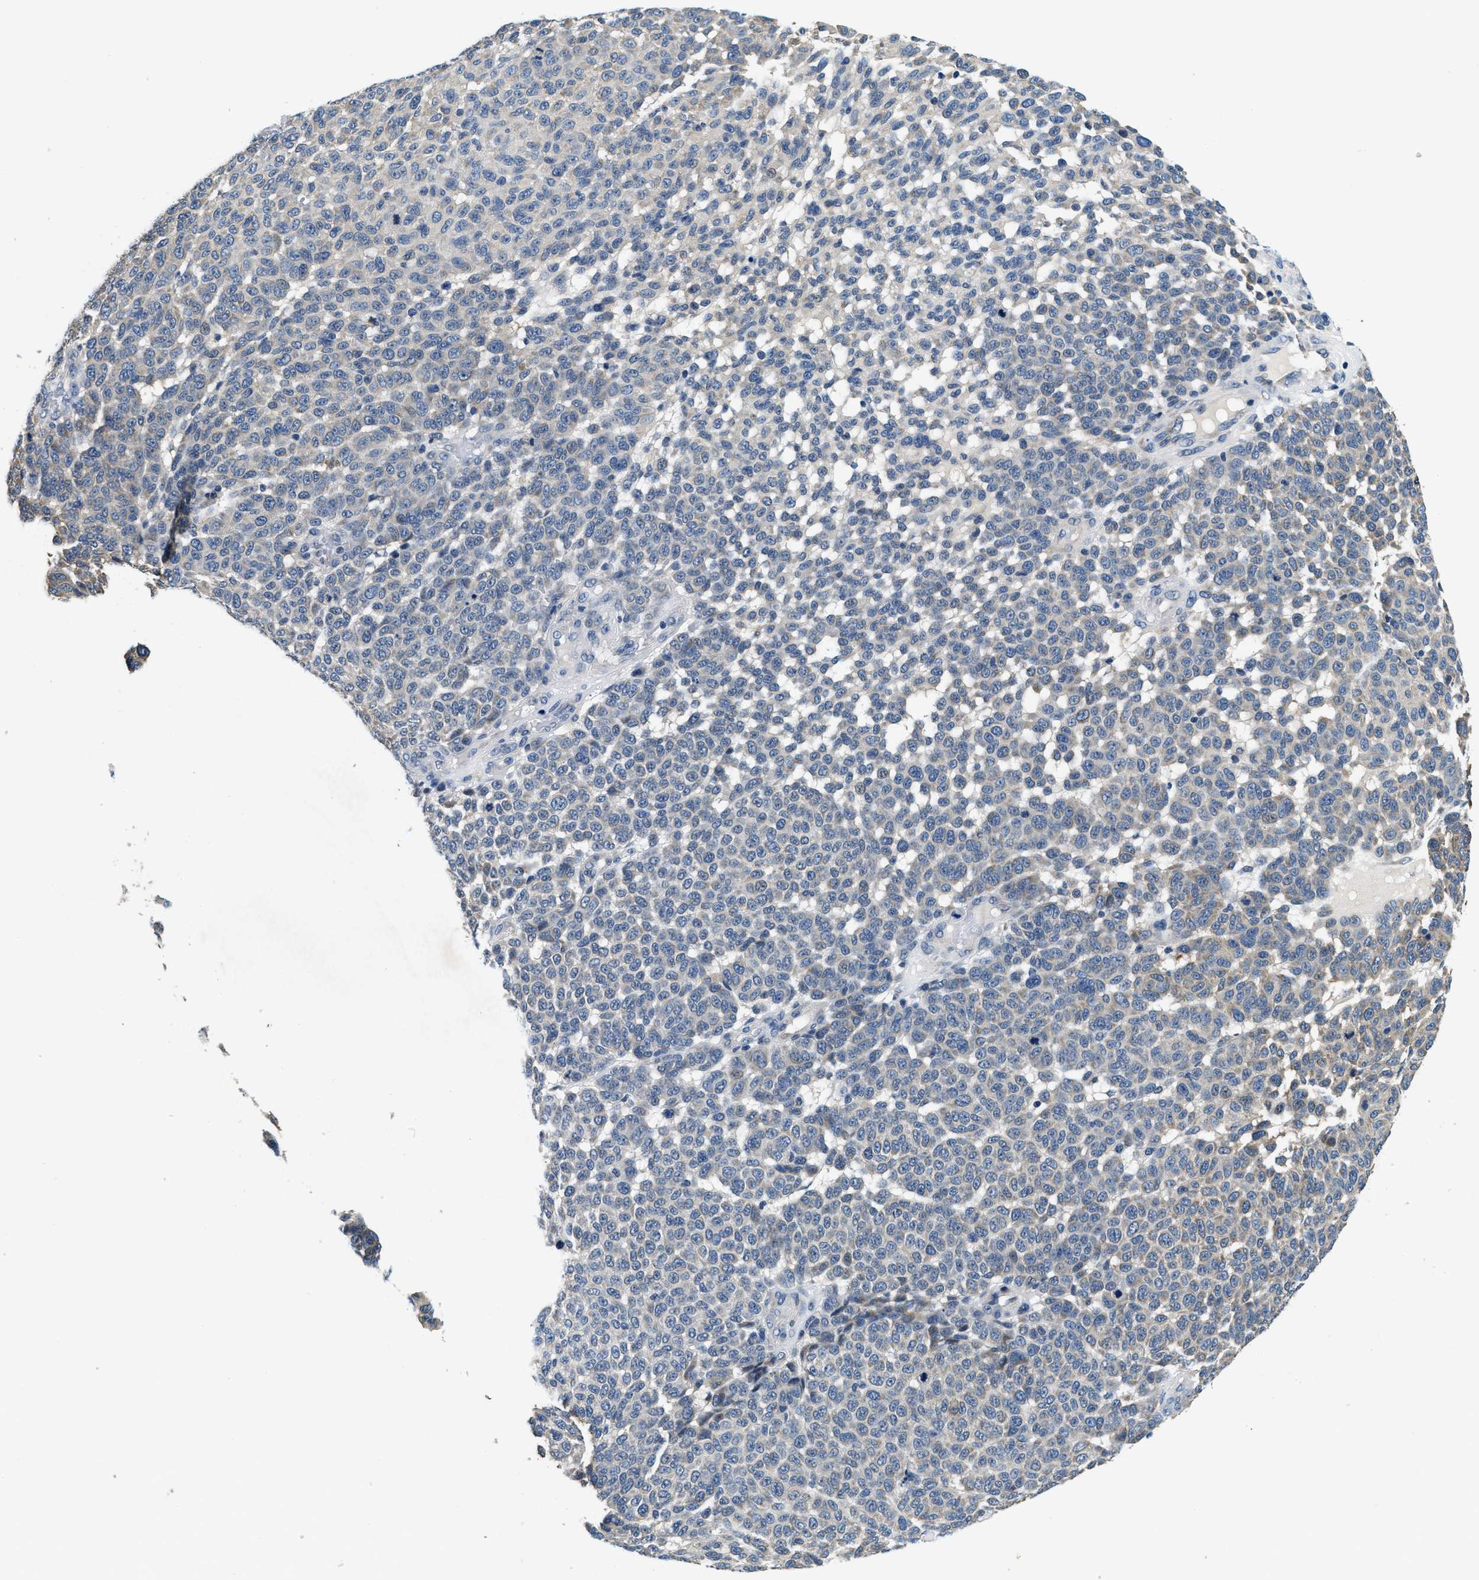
{"staining": {"intensity": "negative", "quantity": "none", "location": "none"}, "tissue": "melanoma", "cell_type": "Tumor cells", "image_type": "cancer", "snomed": [{"axis": "morphology", "description": "Malignant melanoma, NOS"}, {"axis": "topography", "description": "Skin"}], "caption": "Immunohistochemistry histopathology image of neoplastic tissue: human melanoma stained with DAB displays no significant protein staining in tumor cells. (Brightfield microscopy of DAB (3,3'-diaminobenzidine) immunohistochemistry (IHC) at high magnification).", "gene": "ALDH3A2", "patient": {"sex": "male", "age": 59}}